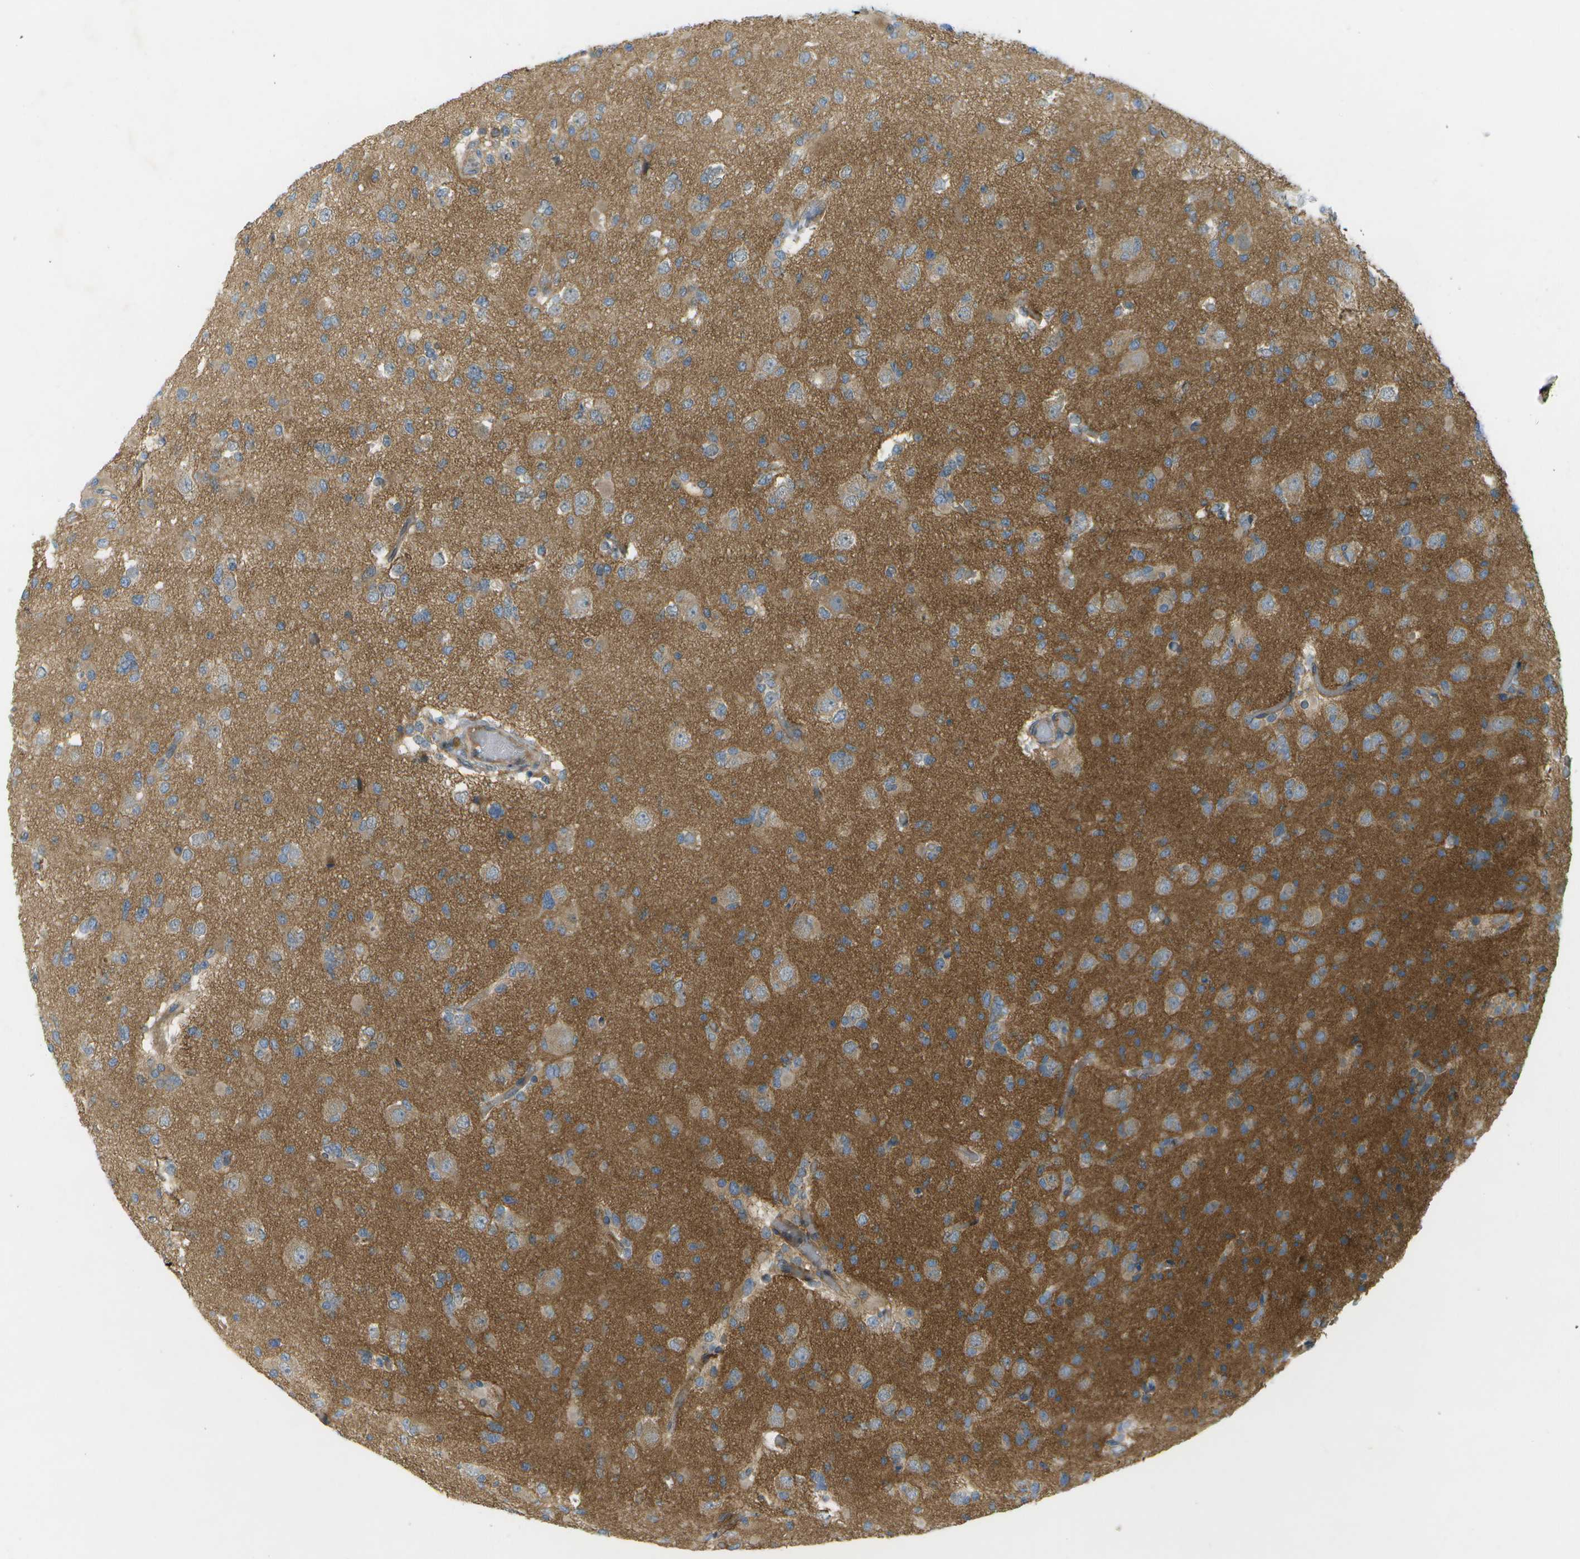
{"staining": {"intensity": "moderate", "quantity": ">75%", "location": "cytoplasmic/membranous"}, "tissue": "glioma", "cell_type": "Tumor cells", "image_type": "cancer", "snomed": [{"axis": "morphology", "description": "Glioma, malignant, Low grade"}, {"axis": "topography", "description": "Brain"}], "caption": "Human glioma stained with a protein marker reveals moderate staining in tumor cells.", "gene": "WNK2", "patient": {"sex": "female", "age": 22}}